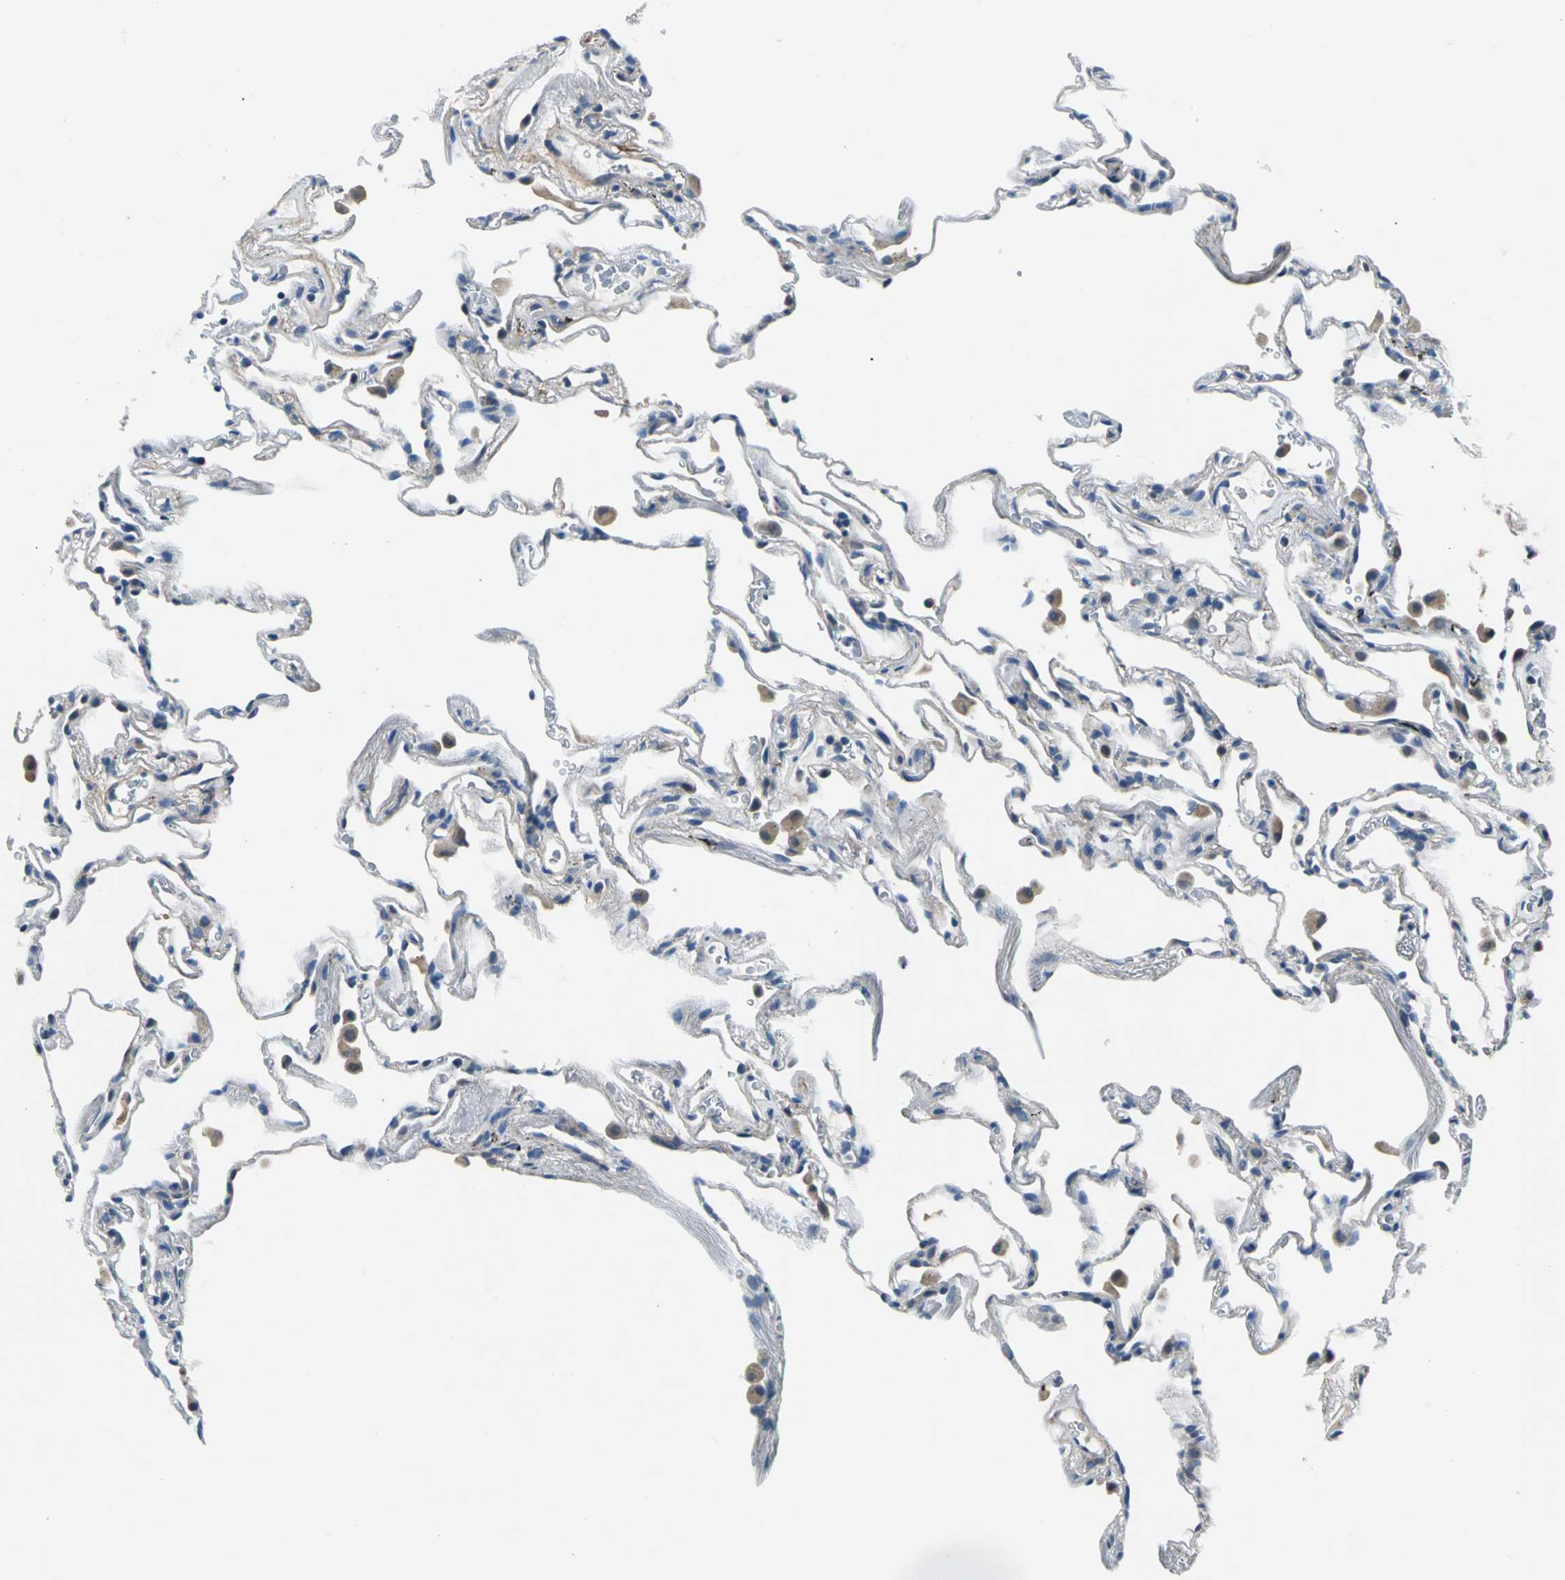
{"staining": {"intensity": "negative", "quantity": "none", "location": "none"}, "tissue": "lung", "cell_type": "Alveolar cells", "image_type": "normal", "snomed": [{"axis": "morphology", "description": "Normal tissue, NOS"}, {"axis": "morphology", "description": "Inflammation, NOS"}, {"axis": "topography", "description": "Lung"}], "caption": "High power microscopy photomicrograph of an immunohistochemistry photomicrograph of normal lung, revealing no significant staining in alveolar cells.", "gene": "ZNF415", "patient": {"sex": "male", "age": 69}}